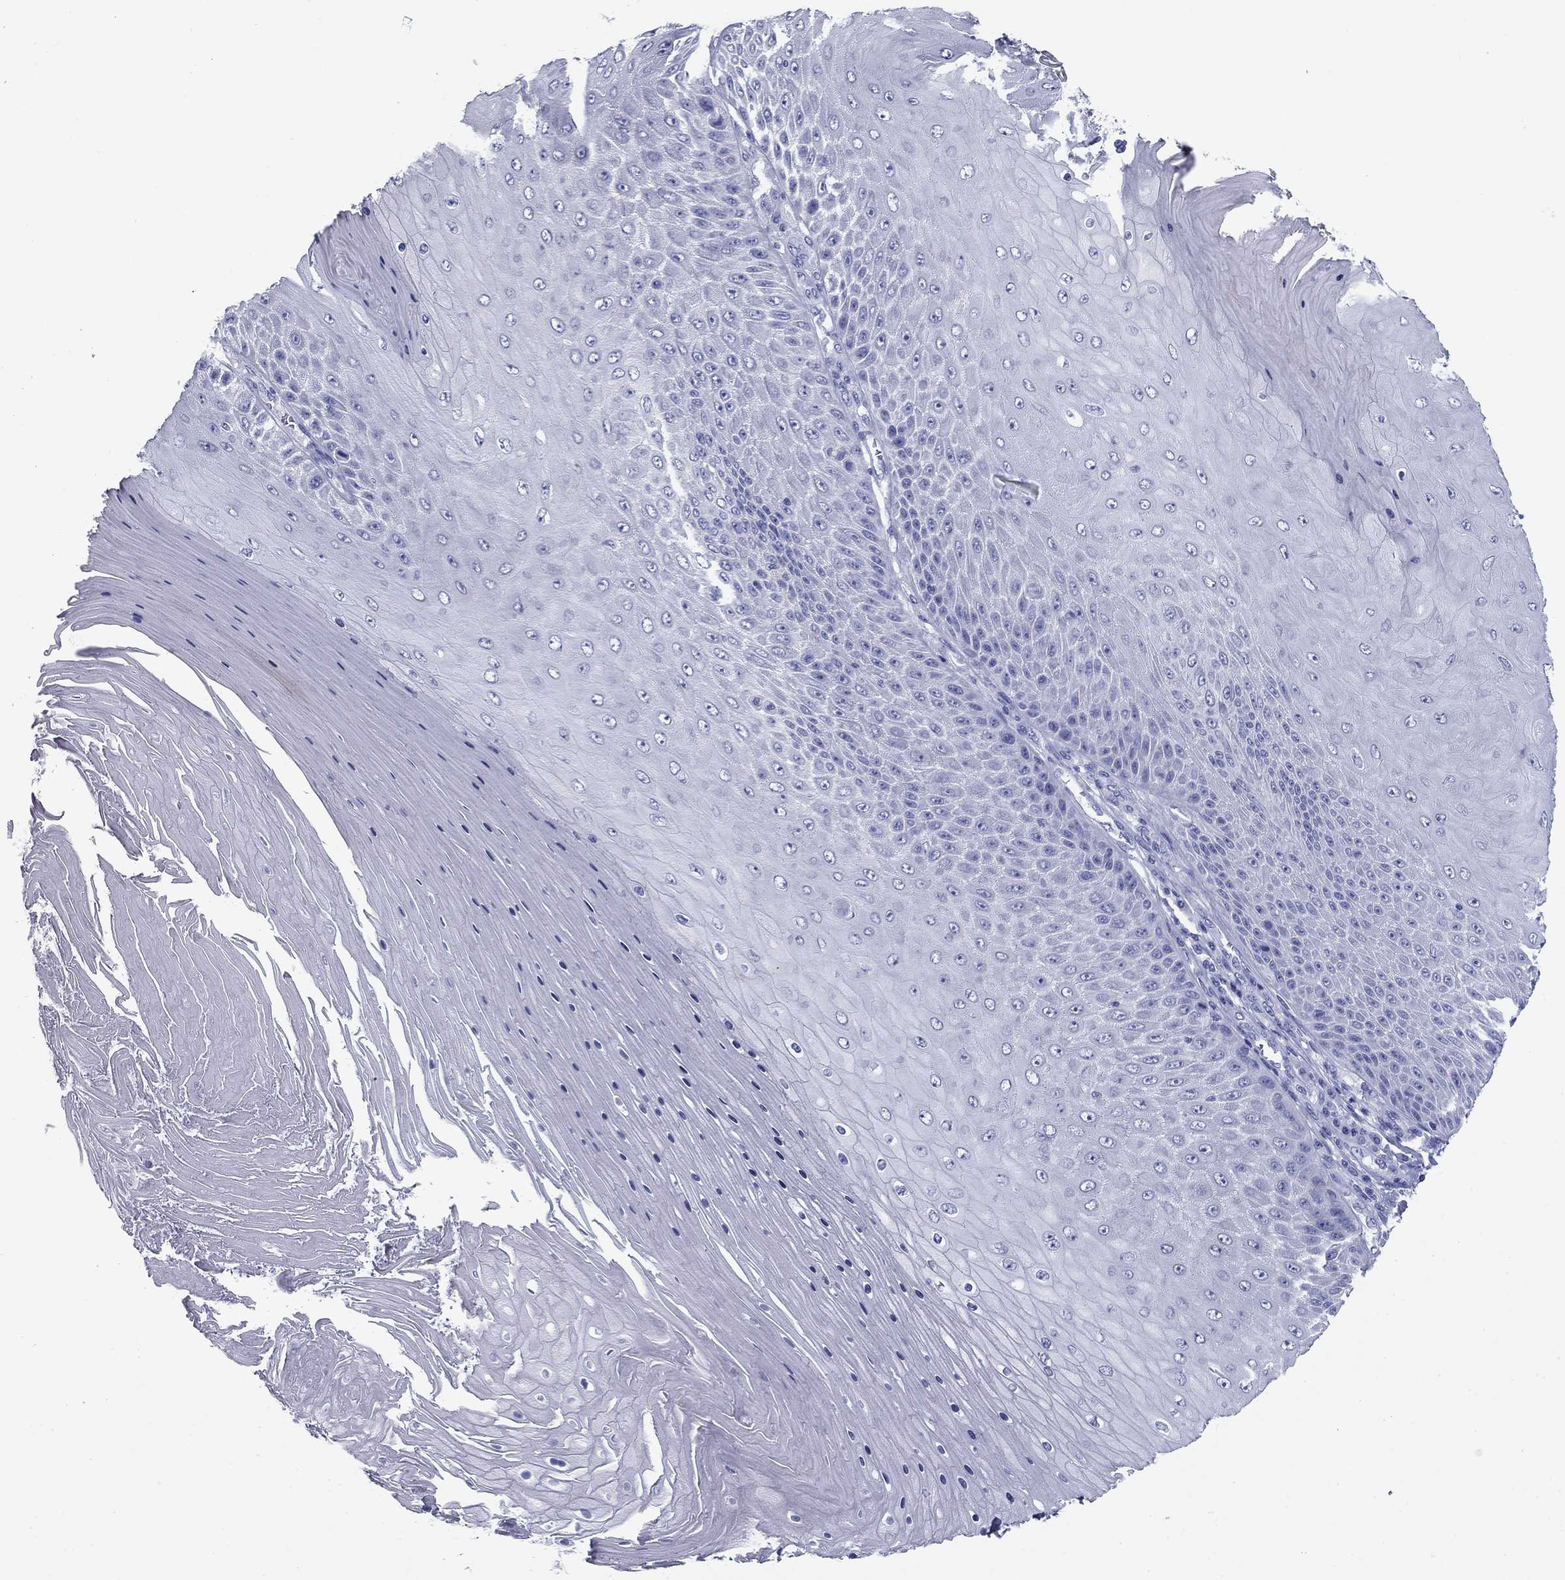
{"staining": {"intensity": "negative", "quantity": "none", "location": "none"}, "tissue": "skin cancer", "cell_type": "Tumor cells", "image_type": "cancer", "snomed": [{"axis": "morphology", "description": "Squamous cell carcinoma, NOS"}, {"axis": "topography", "description": "Skin"}], "caption": "This is an immunohistochemistry micrograph of human skin cancer. There is no positivity in tumor cells.", "gene": "NPPA", "patient": {"sex": "male", "age": 62}}